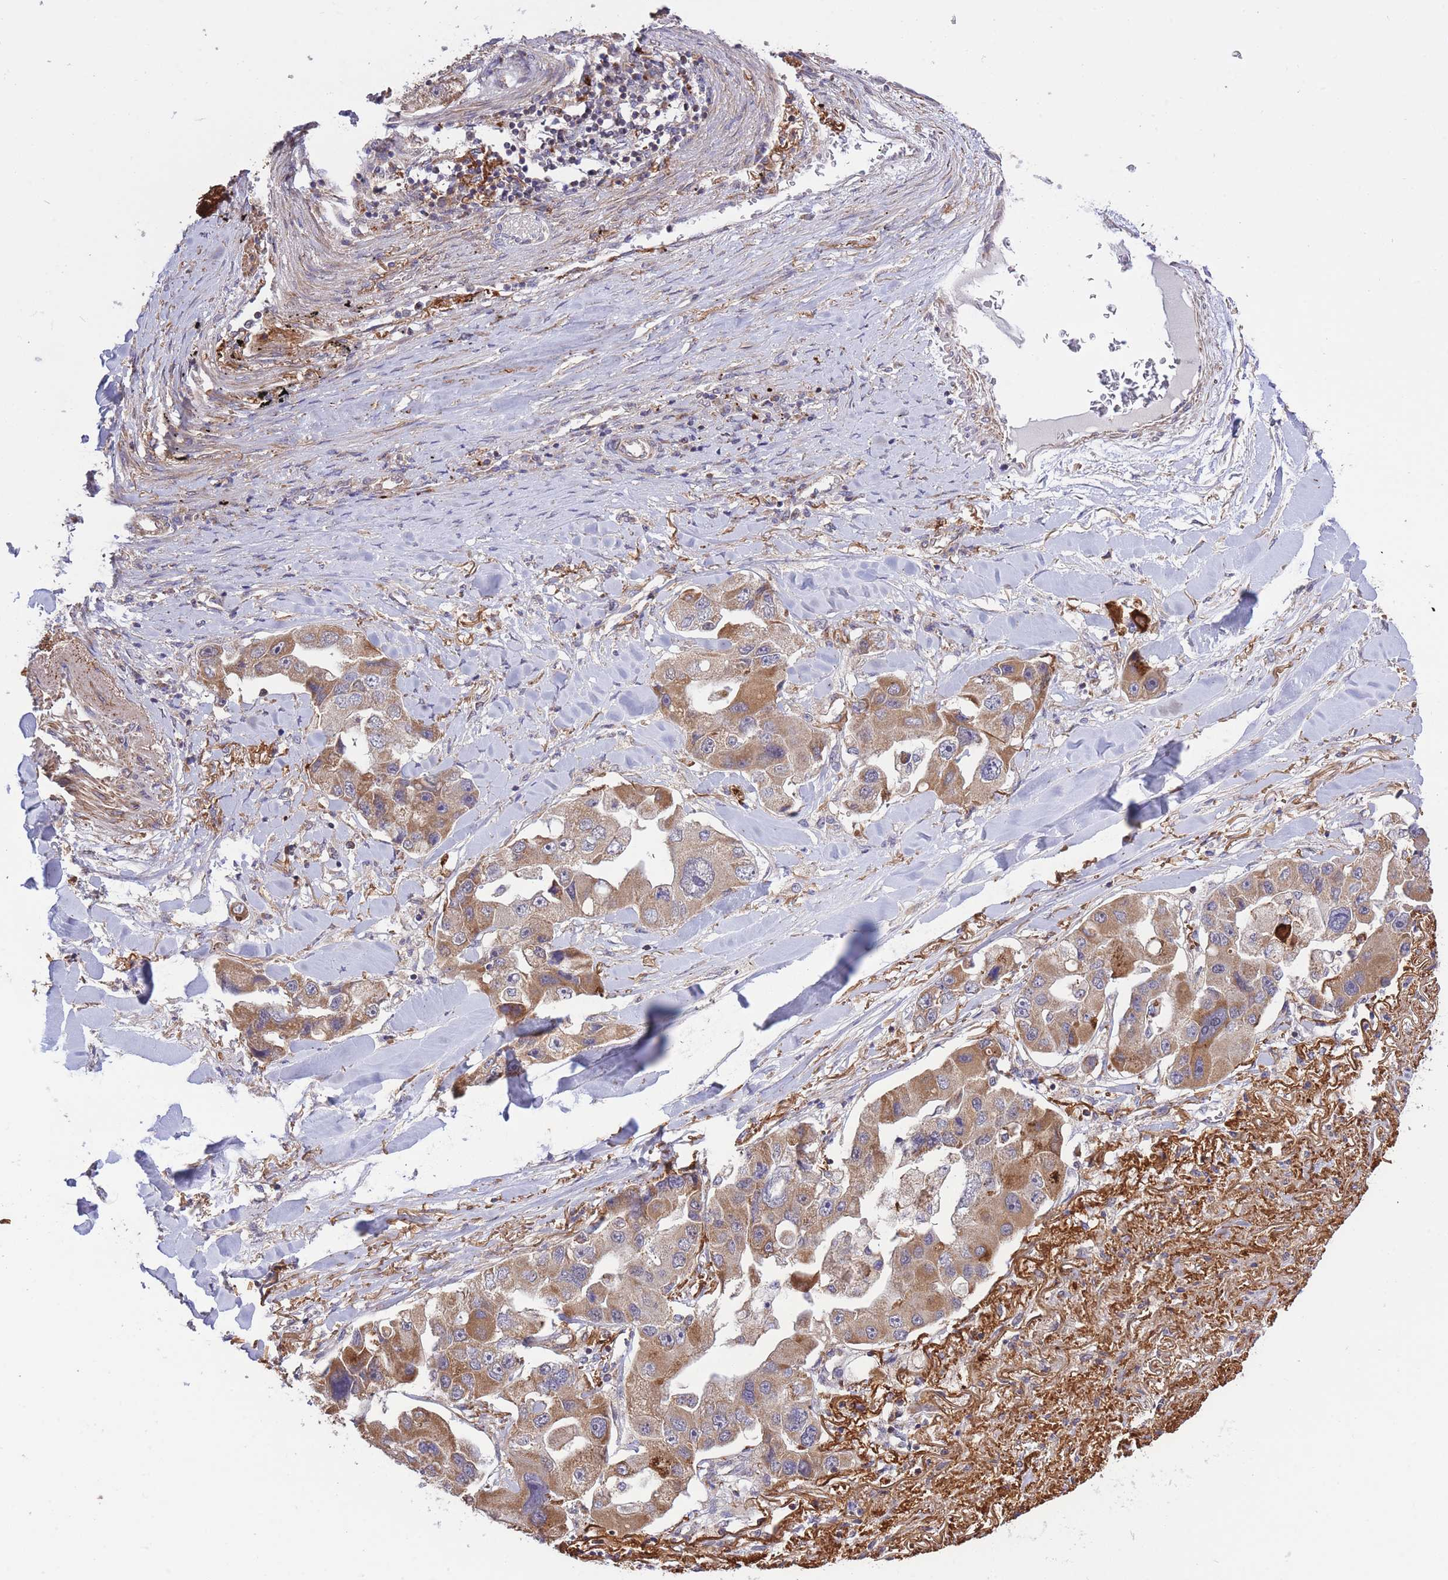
{"staining": {"intensity": "moderate", "quantity": ">75%", "location": "cytoplasmic/membranous"}, "tissue": "lung cancer", "cell_type": "Tumor cells", "image_type": "cancer", "snomed": [{"axis": "morphology", "description": "Adenocarcinoma, NOS"}, {"axis": "topography", "description": "Lung"}], "caption": "Immunohistochemical staining of human lung adenocarcinoma reveals moderate cytoplasmic/membranous protein positivity in approximately >75% of tumor cells.", "gene": "ATP13A2", "patient": {"sex": "female", "age": 54}}